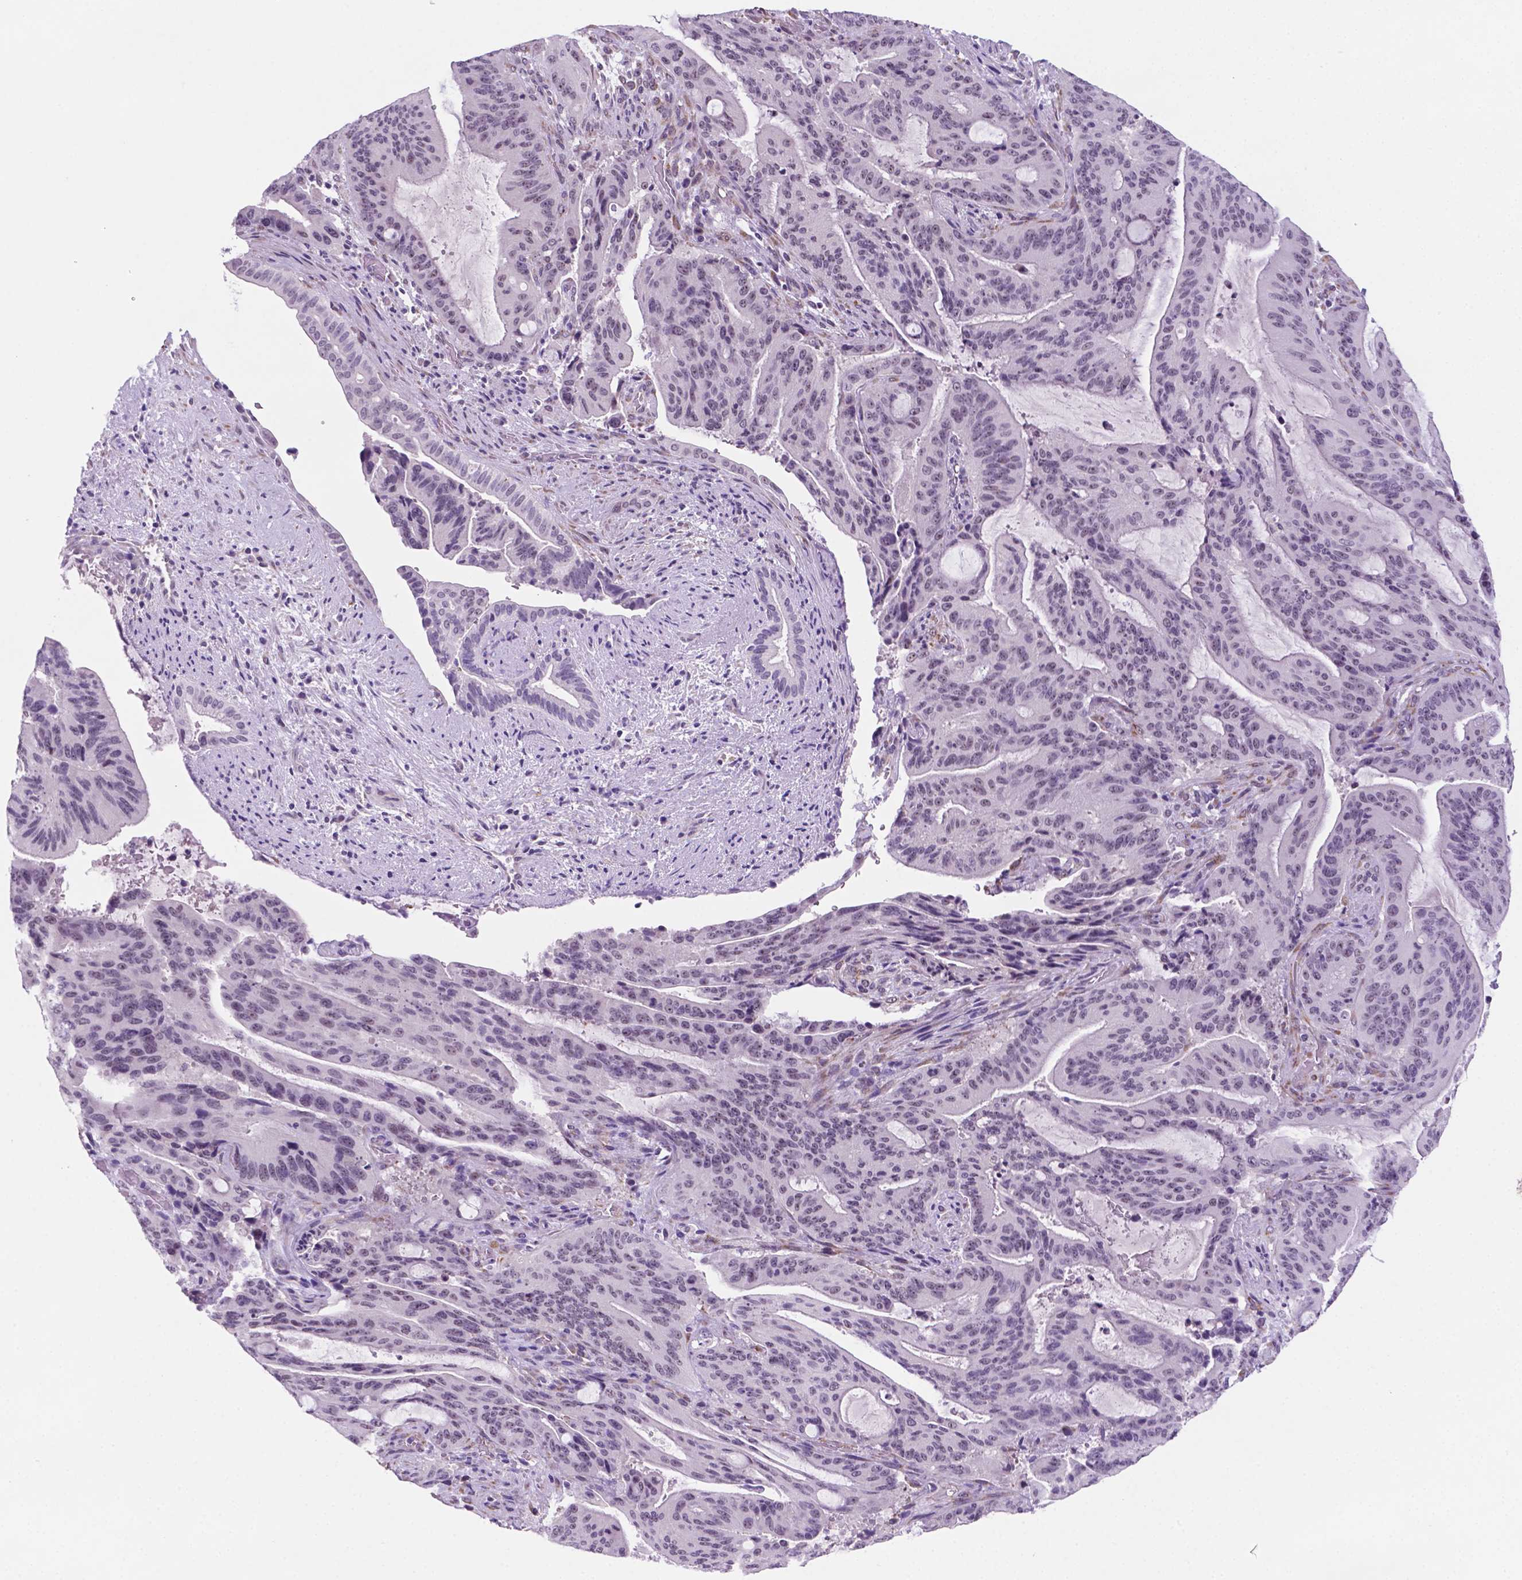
{"staining": {"intensity": "weak", "quantity": "<25%", "location": "nuclear"}, "tissue": "liver cancer", "cell_type": "Tumor cells", "image_type": "cancer", "snomed": [{"axis": "morphology", "description": "Cholangiocarcinoma"}, {"axis": "topography", "description": "Liver"}], "caption": "A high-resolution micrograph shows IHC staining of cholangiocarcinoma (liver), which demonstrates no significant positivity in tumor cells.", "gene": "C18orf21", "patient": {"sex": "female", "age": 73}}